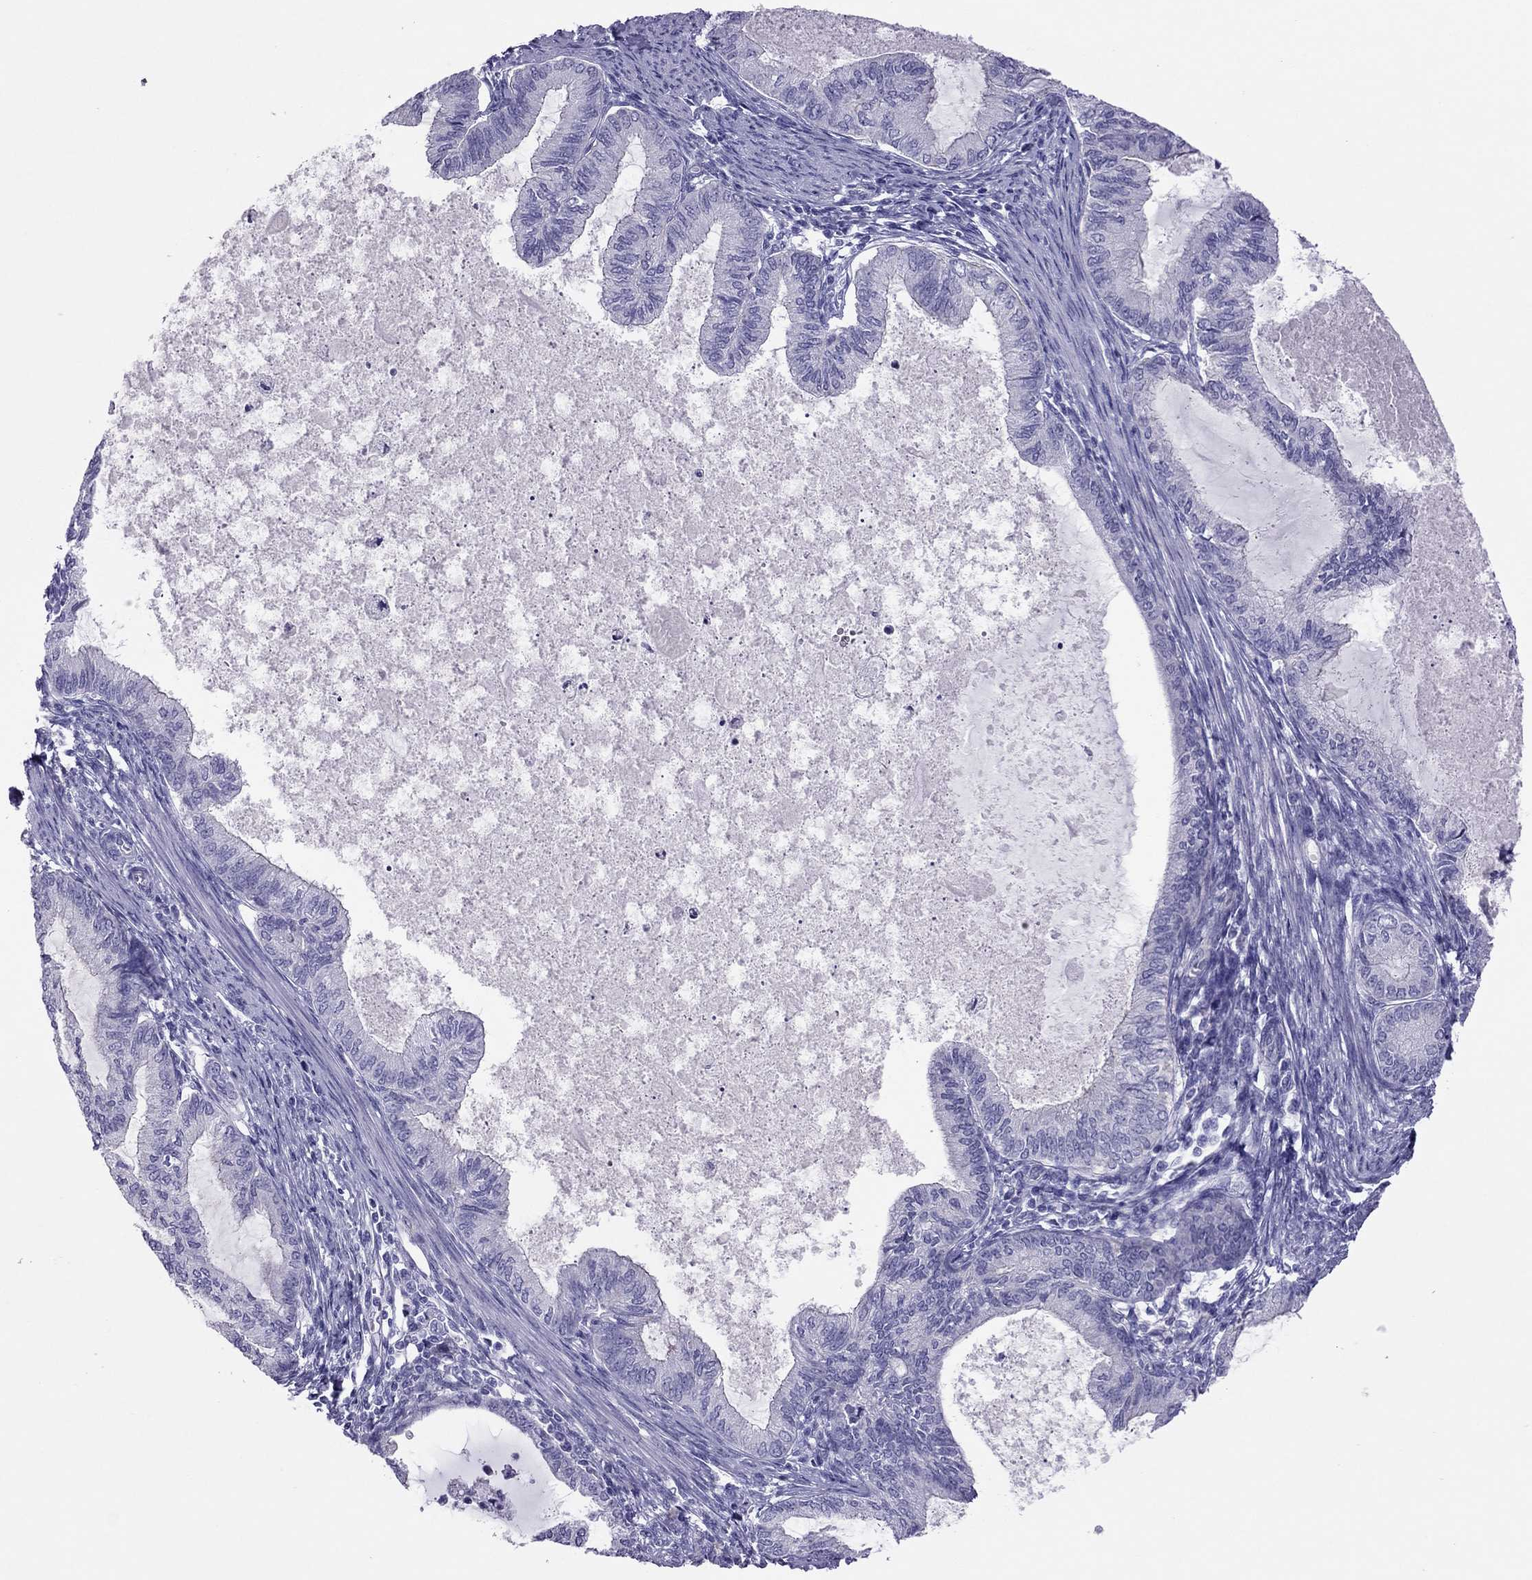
{"staining": {"intensity": "negative", "quantity": "none", "location": "none"}, "tissue": "endometrial cancer", "cell_type": "Tumor cells", "image_type": "cancer", "snomed": [{"axis": "morphology", "description": "Adenocarcinoma, NOS"}, {"axis": "topography", "description": "Endometrium"}], "caption": "Tumor cells are negative for protein expression in human endometrial cancer (adenocarcinoma).", "gene": "MYL11", "patient": {"sex": "female", "age": 86}}